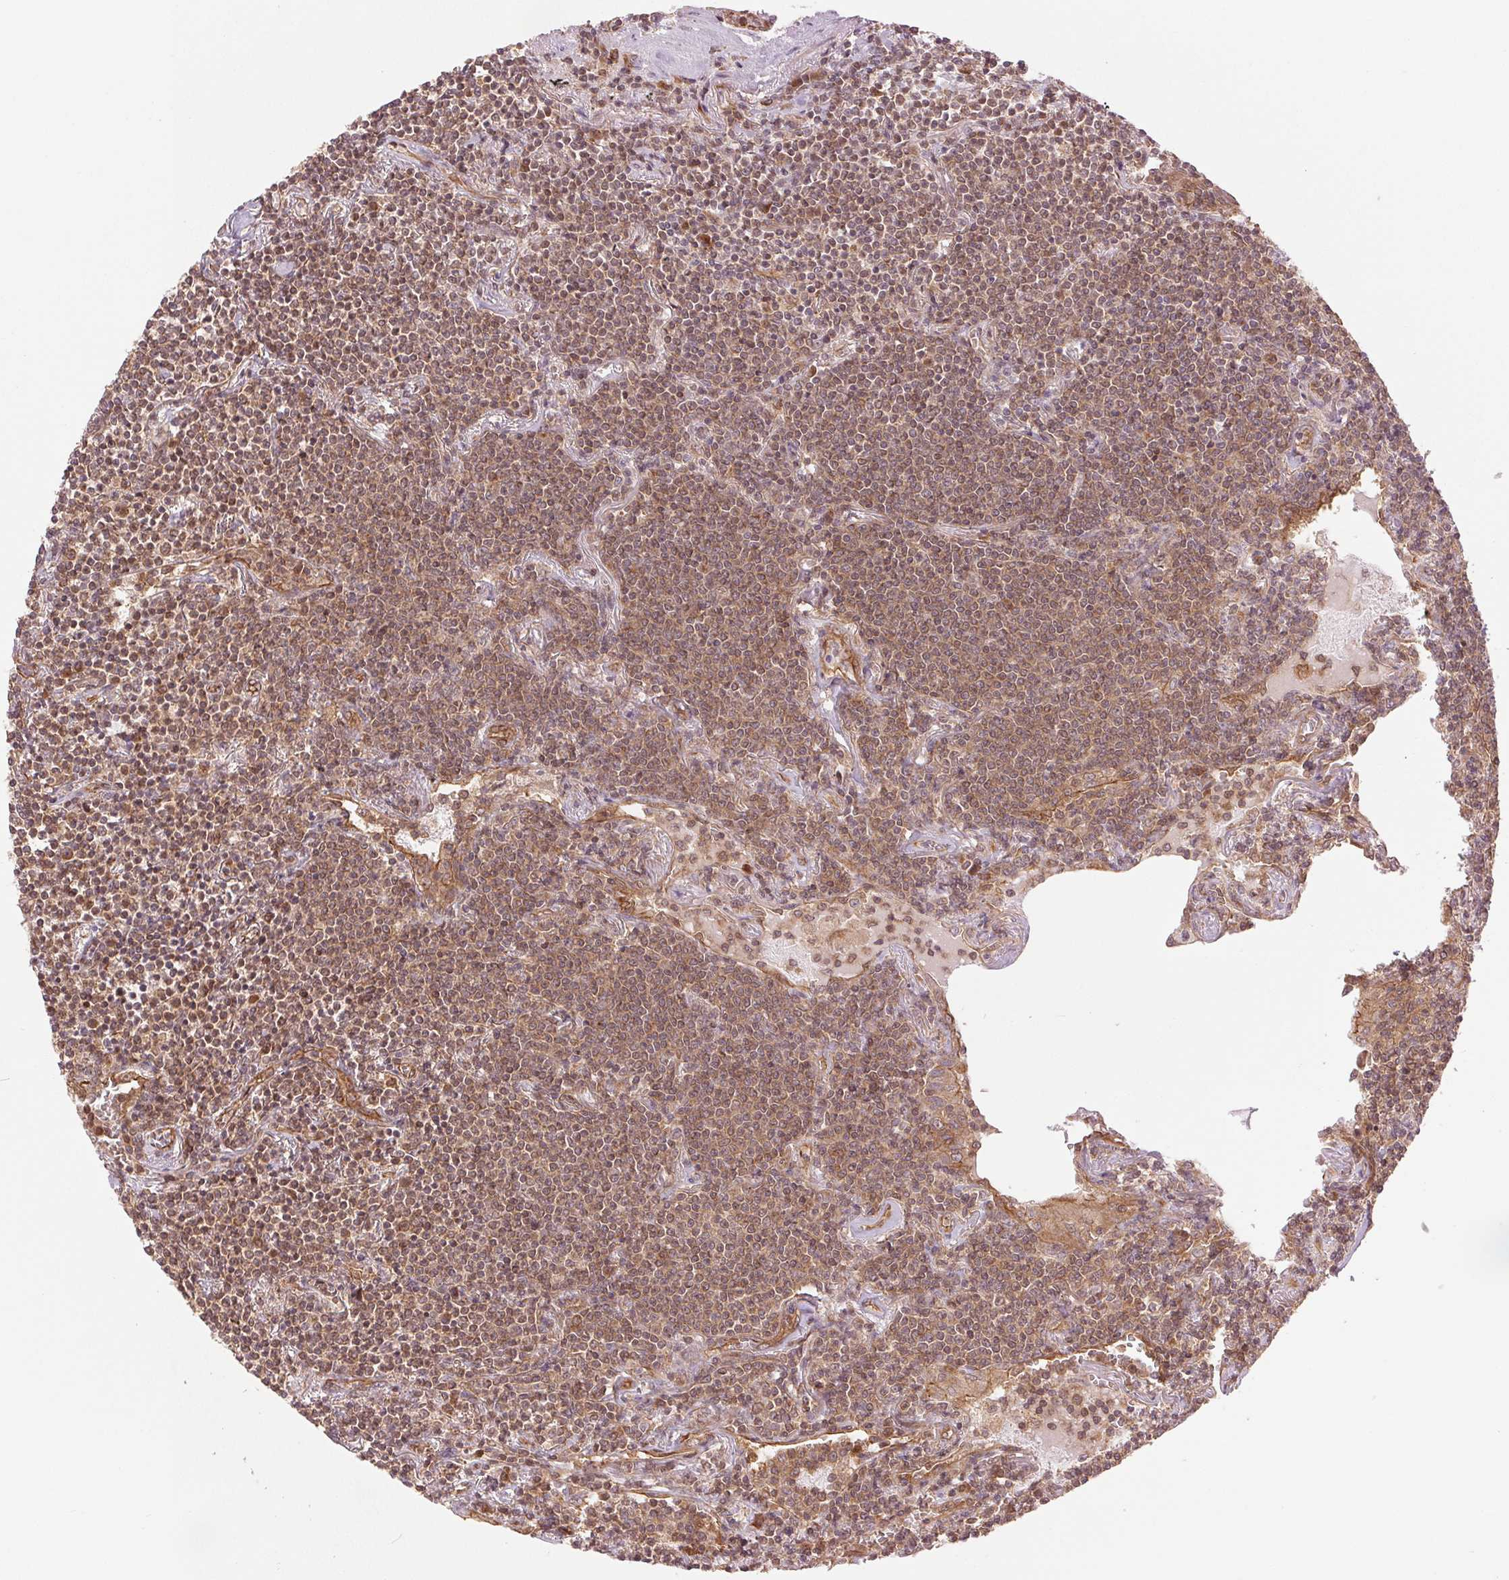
{"staining": {"intensity": "moderate", "quantity": ">75%", "location": "cytoplasmic/membranous"}, "tissue": "lymphoma", "cell_type": "Tumor cells", "image_type": "cancer", "snomed": [{"axis": "morphology", "description": "Malignant lymphoma, non-Hodgkin's type, Low grade"}, {"axis": "topography", "description": "Lung"}], "caption": "High-magnification brightfield microscopy of low-grade malignant lymphoma, non-Hodgkin's type stained with DAB (3,3'-diaminobenzidine) (brown) and counterstained with hematoxylin (blue). tumor cells exhibit moderate cytoplasmic/membranous positivity is seen in about>75% of cells. (DAB IHC with brightfield microscopy, high magnification).", "gene": "STARD7", "patient": {"sex": "female", "age": 71}}